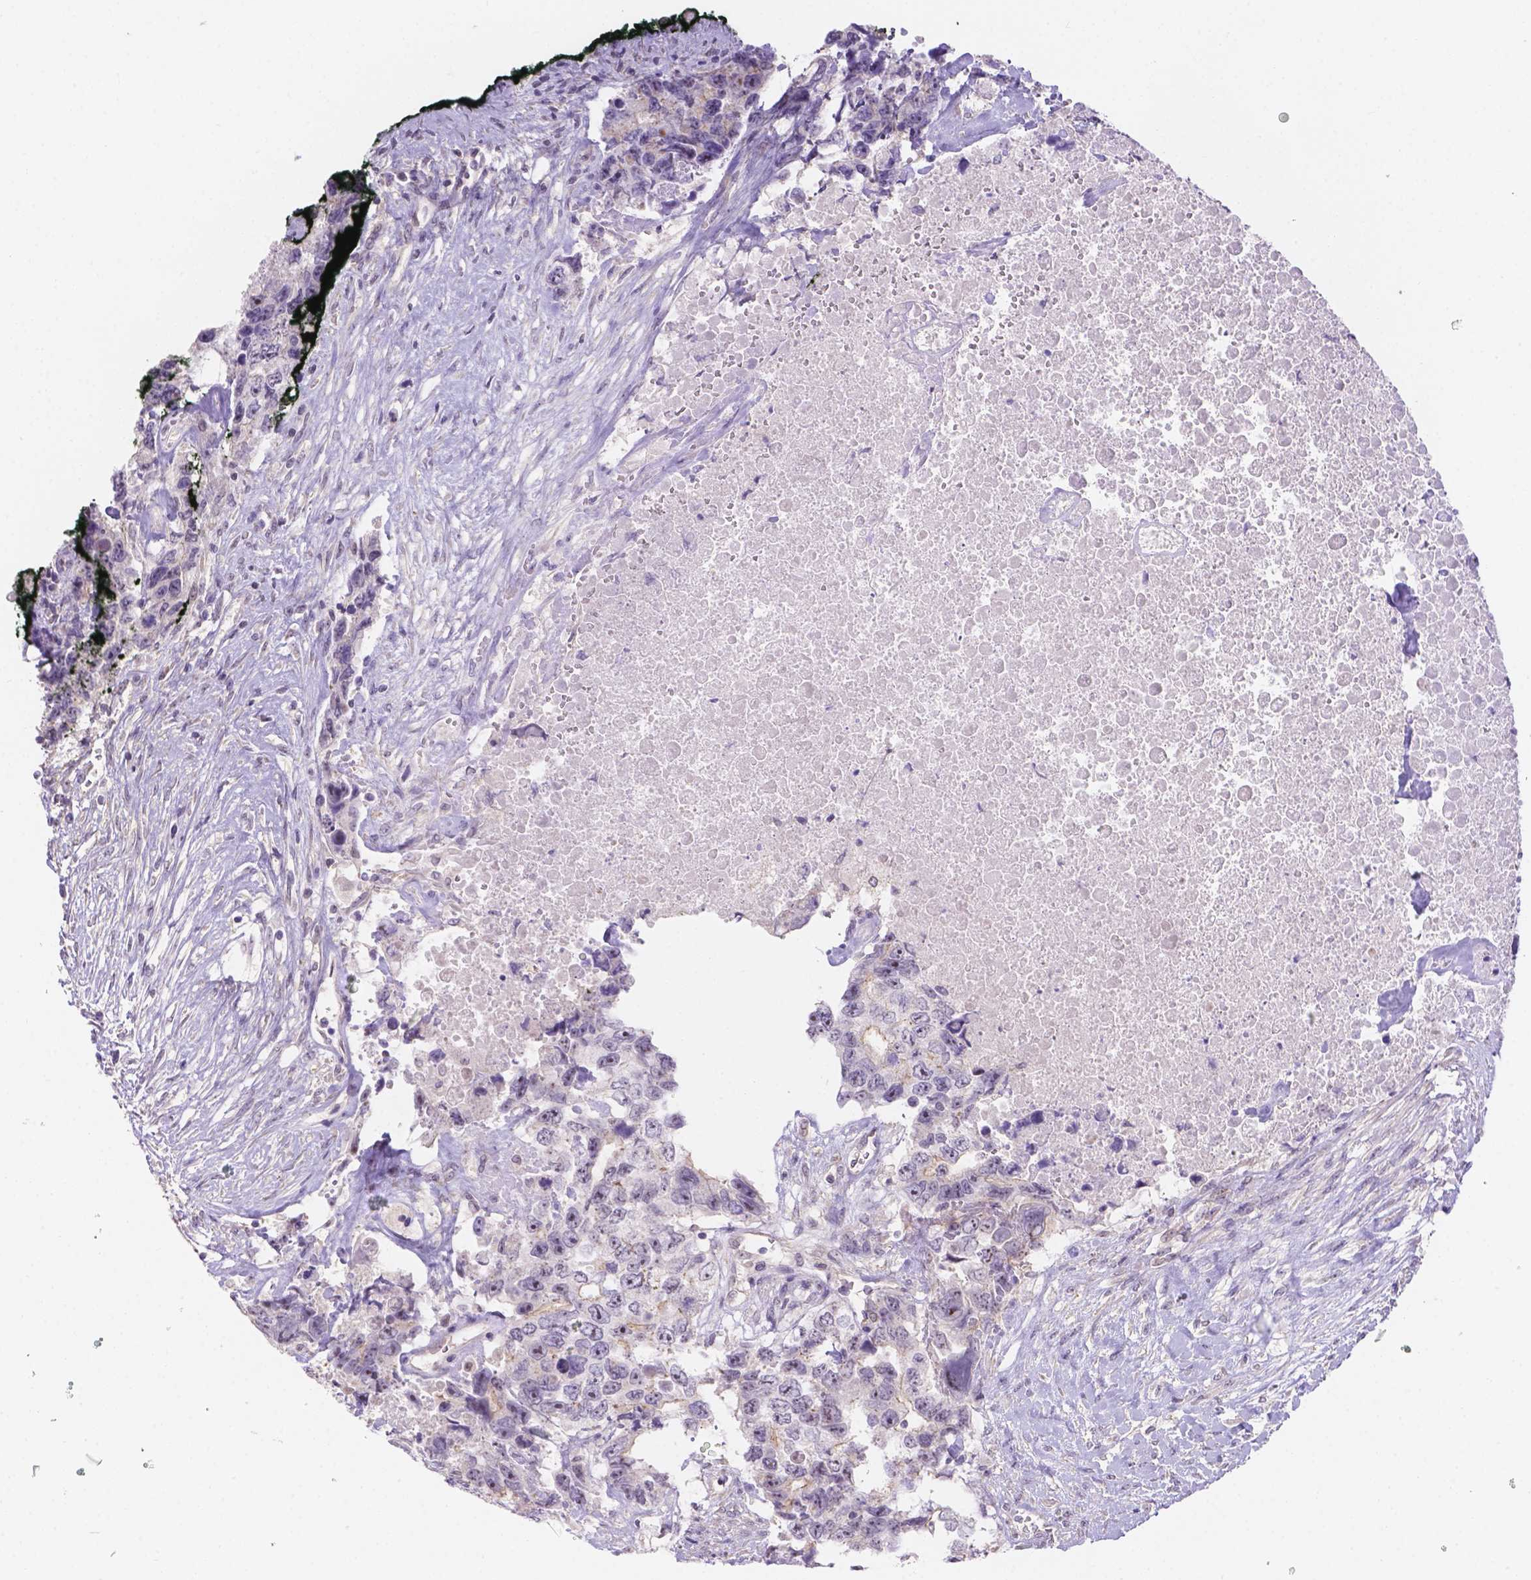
{"staining": {"intensity": "negative", "quantity": "none", "location": "none"}, "tissue": "testis cancer", "cell_type": "Tumor cells", "image_type": "cancer", "snomed": [{"axis": "morphology", "description": "Carcinoma, Embryonal, NOS"}, {"axis": "topography", "description": "Testis"}], "caption": "DAB (3,3'-diaminobenzidine) immunohistochemical staining of human embryonal carcinoma (testis) exhibits no significant expression in tumor cells.", "gene": "CD96", "patient": {"sex": "male", "age": 24}}